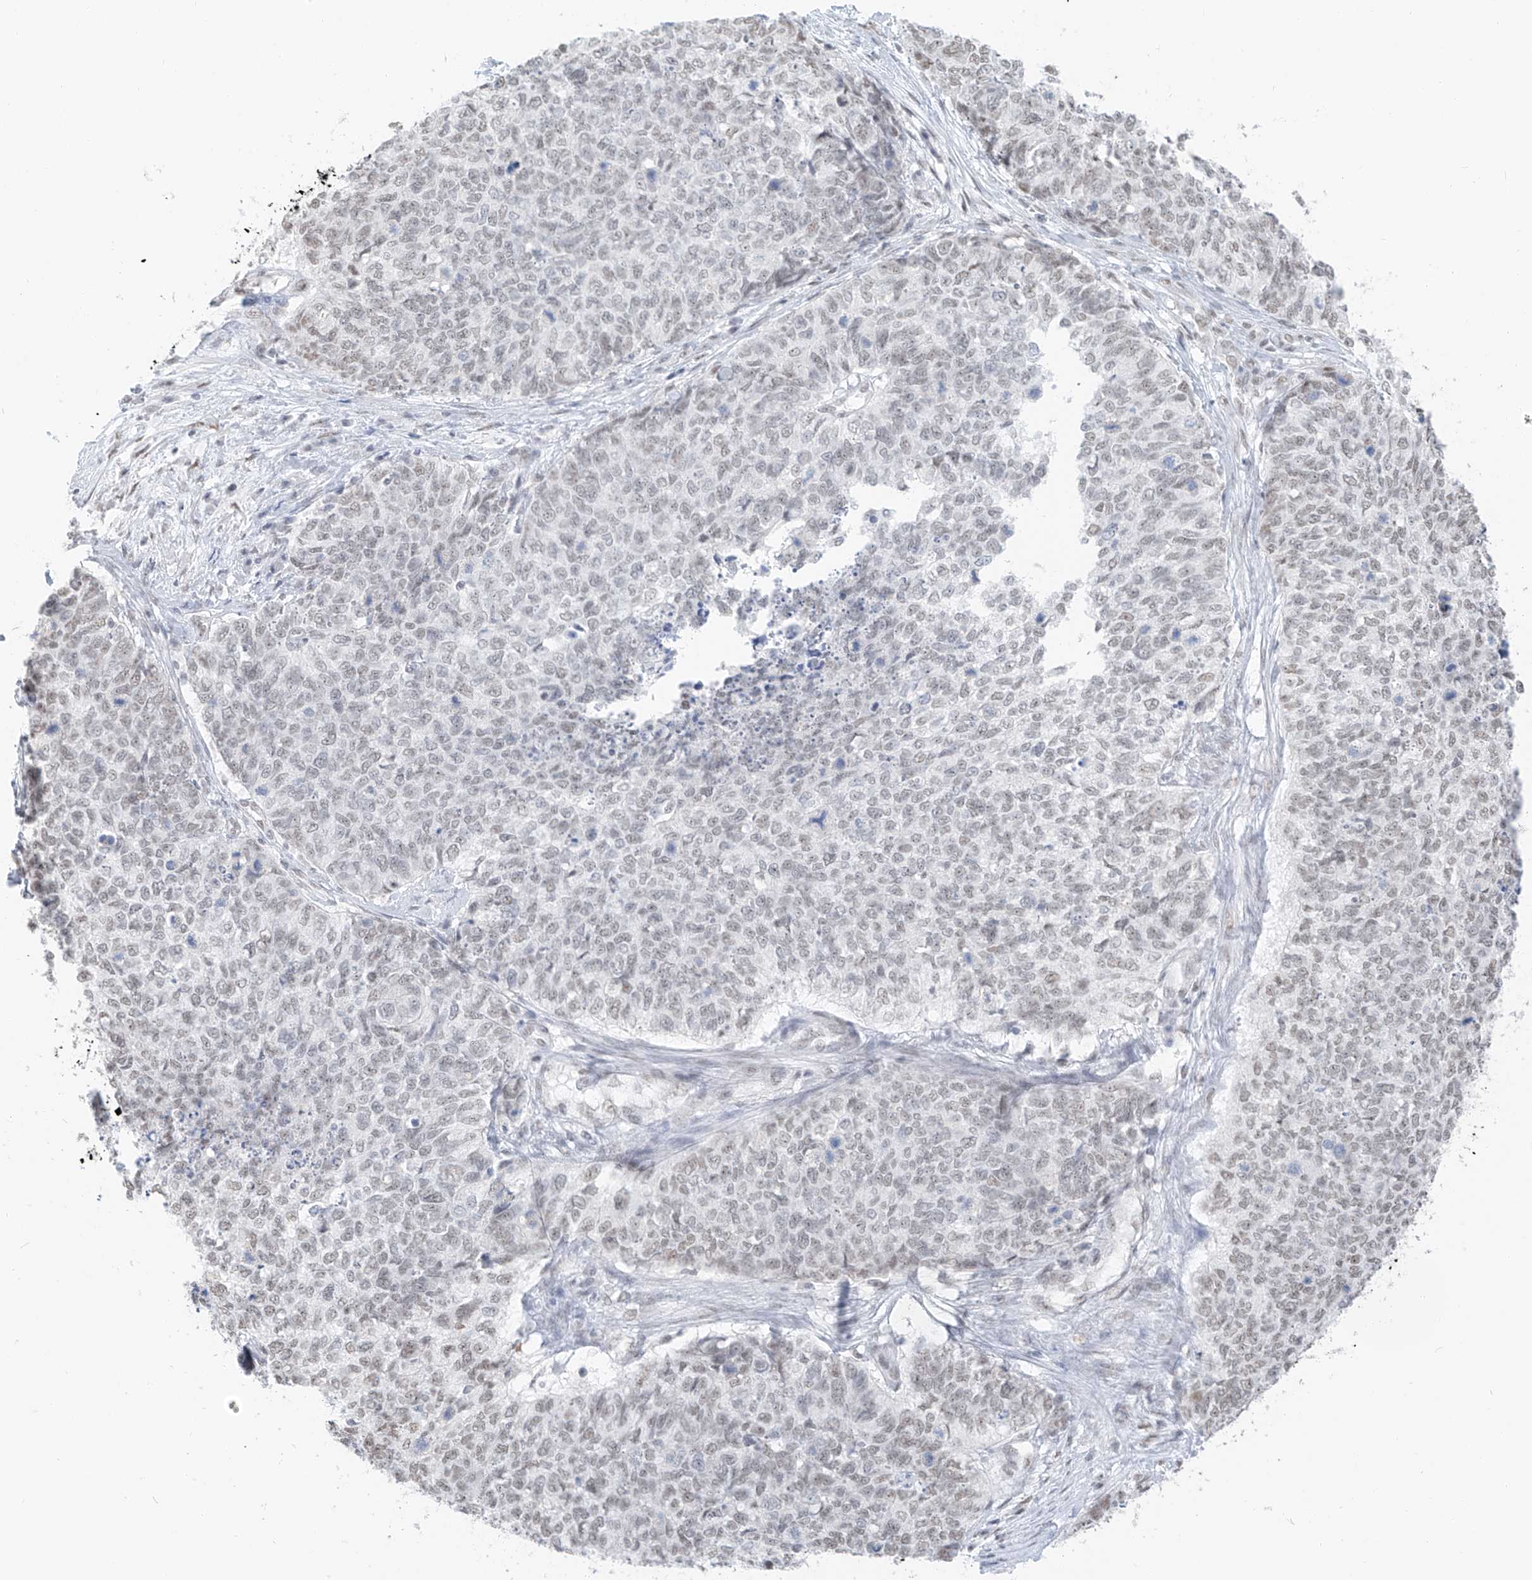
{"staining": {"intensity": "weak", "quantity": "<25%", "location": "nuclear"}, "tissue": "cervical cancer", "cell_type": "Tumor cells", "image_type": "cancer", "snomed": [{"axis": "morphology", "description": "Squamous cell carcinoma, NOS"}, {"axis": "topography", "description": "Cervix"}], "caption": "The histopathology image exhibits no significant staining in tumor cells of cervical cancer.", "gene": "PGC", "patient": {"sex": "female", "age": 63}}